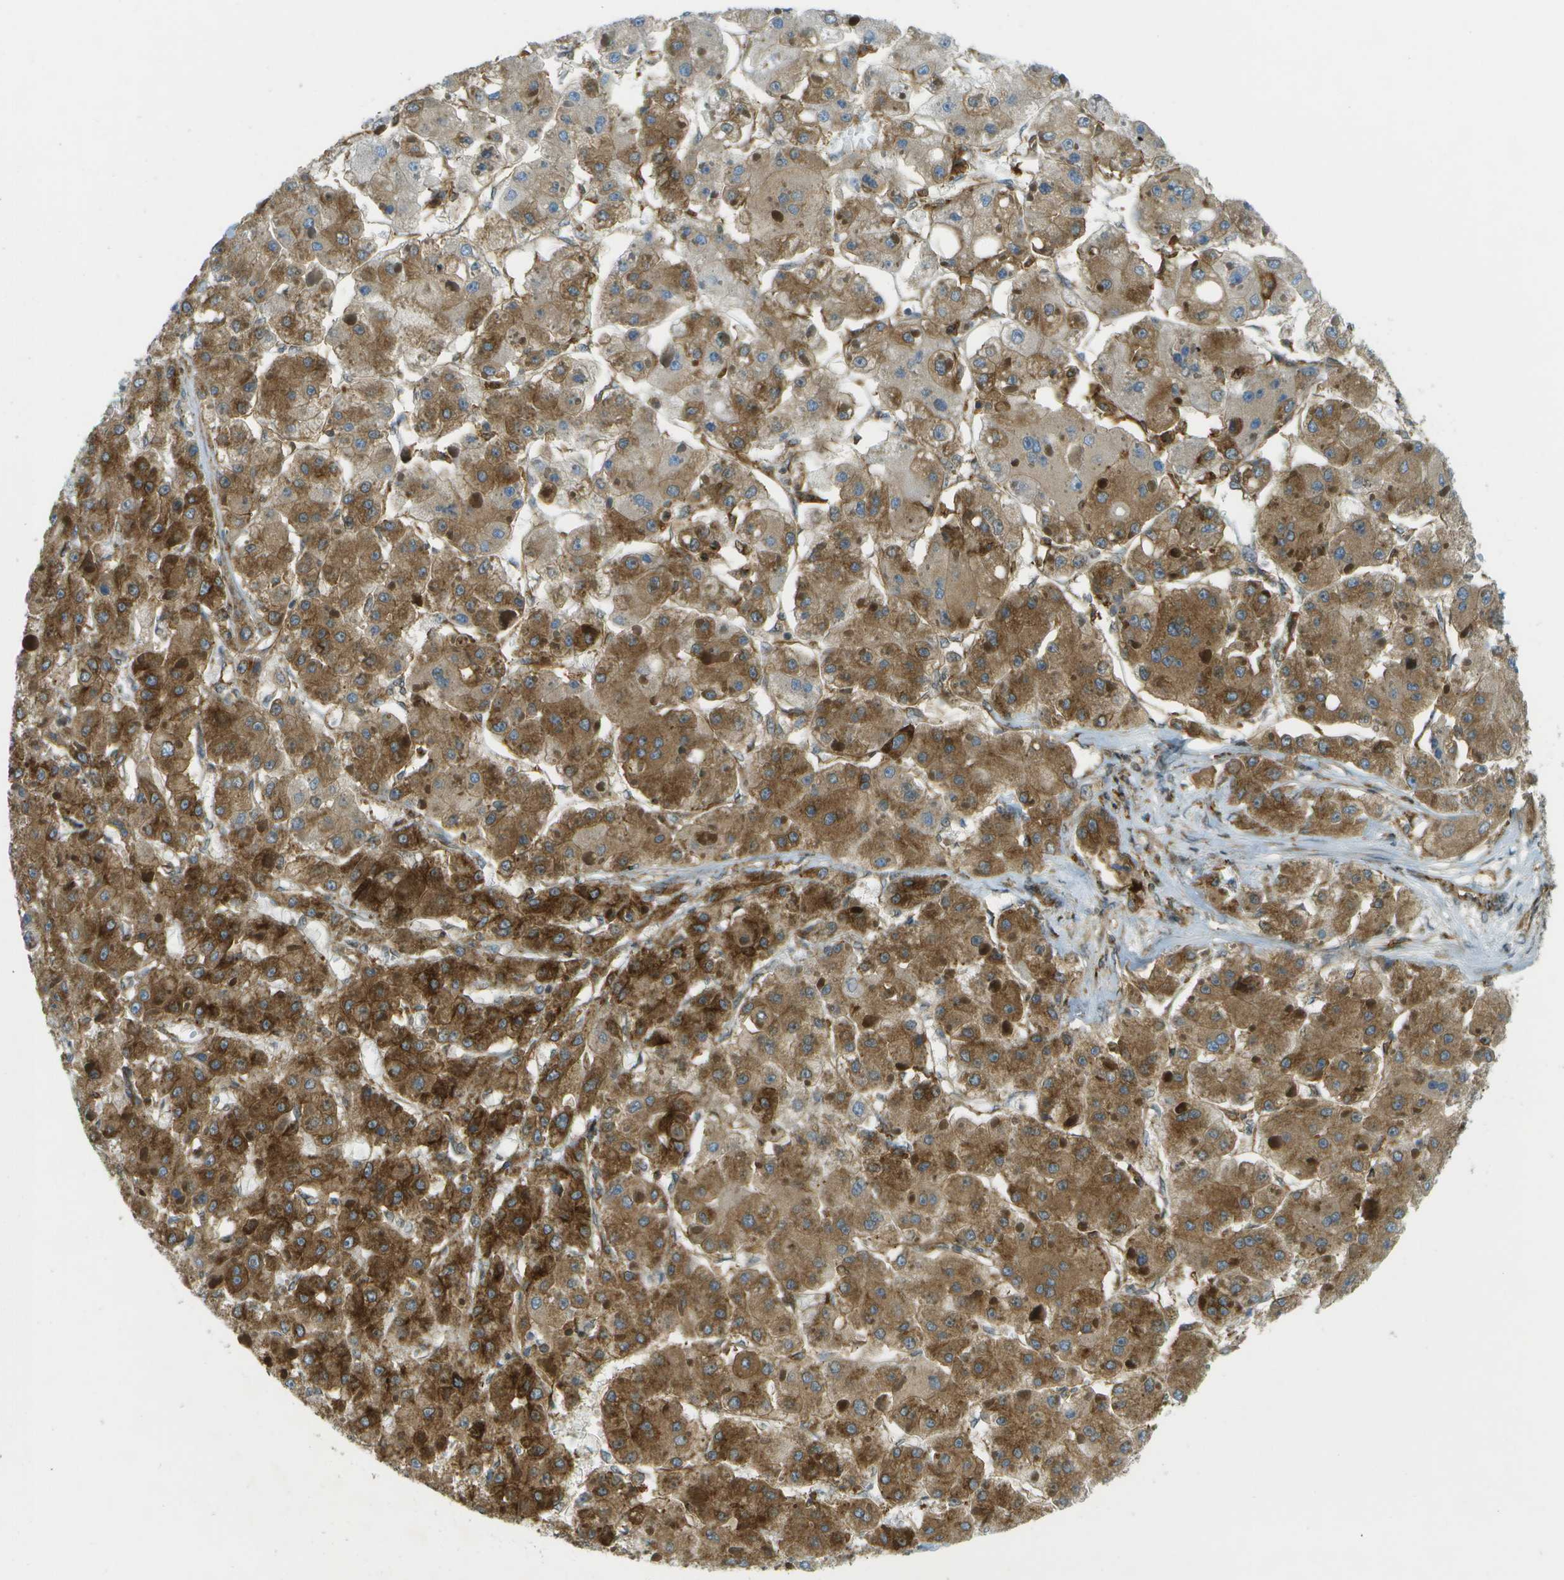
{"staining": {"intensity": "moderate", "quantity": ">75%", "location": "cytoplasmic/membranous"}, "tissue": "liver cancer", "cell_type": "Tumor cells", "image_type": "cancer", "snomed": [{"axis": "morphology", "description": "Carcinoma, Hepatocellular, NOS"}, {"axis": "topography", "description": "Liver"}], "caption": "There is medium levels of moderate cytoplasmic/membranous expression in tumor cells of liver cancer (hepatocellular carcinoma), as demonstrated by immunohistochemical staining (brown color).", "gene": "TMTC1", "patient": {"sex": "female", "age": 73}}